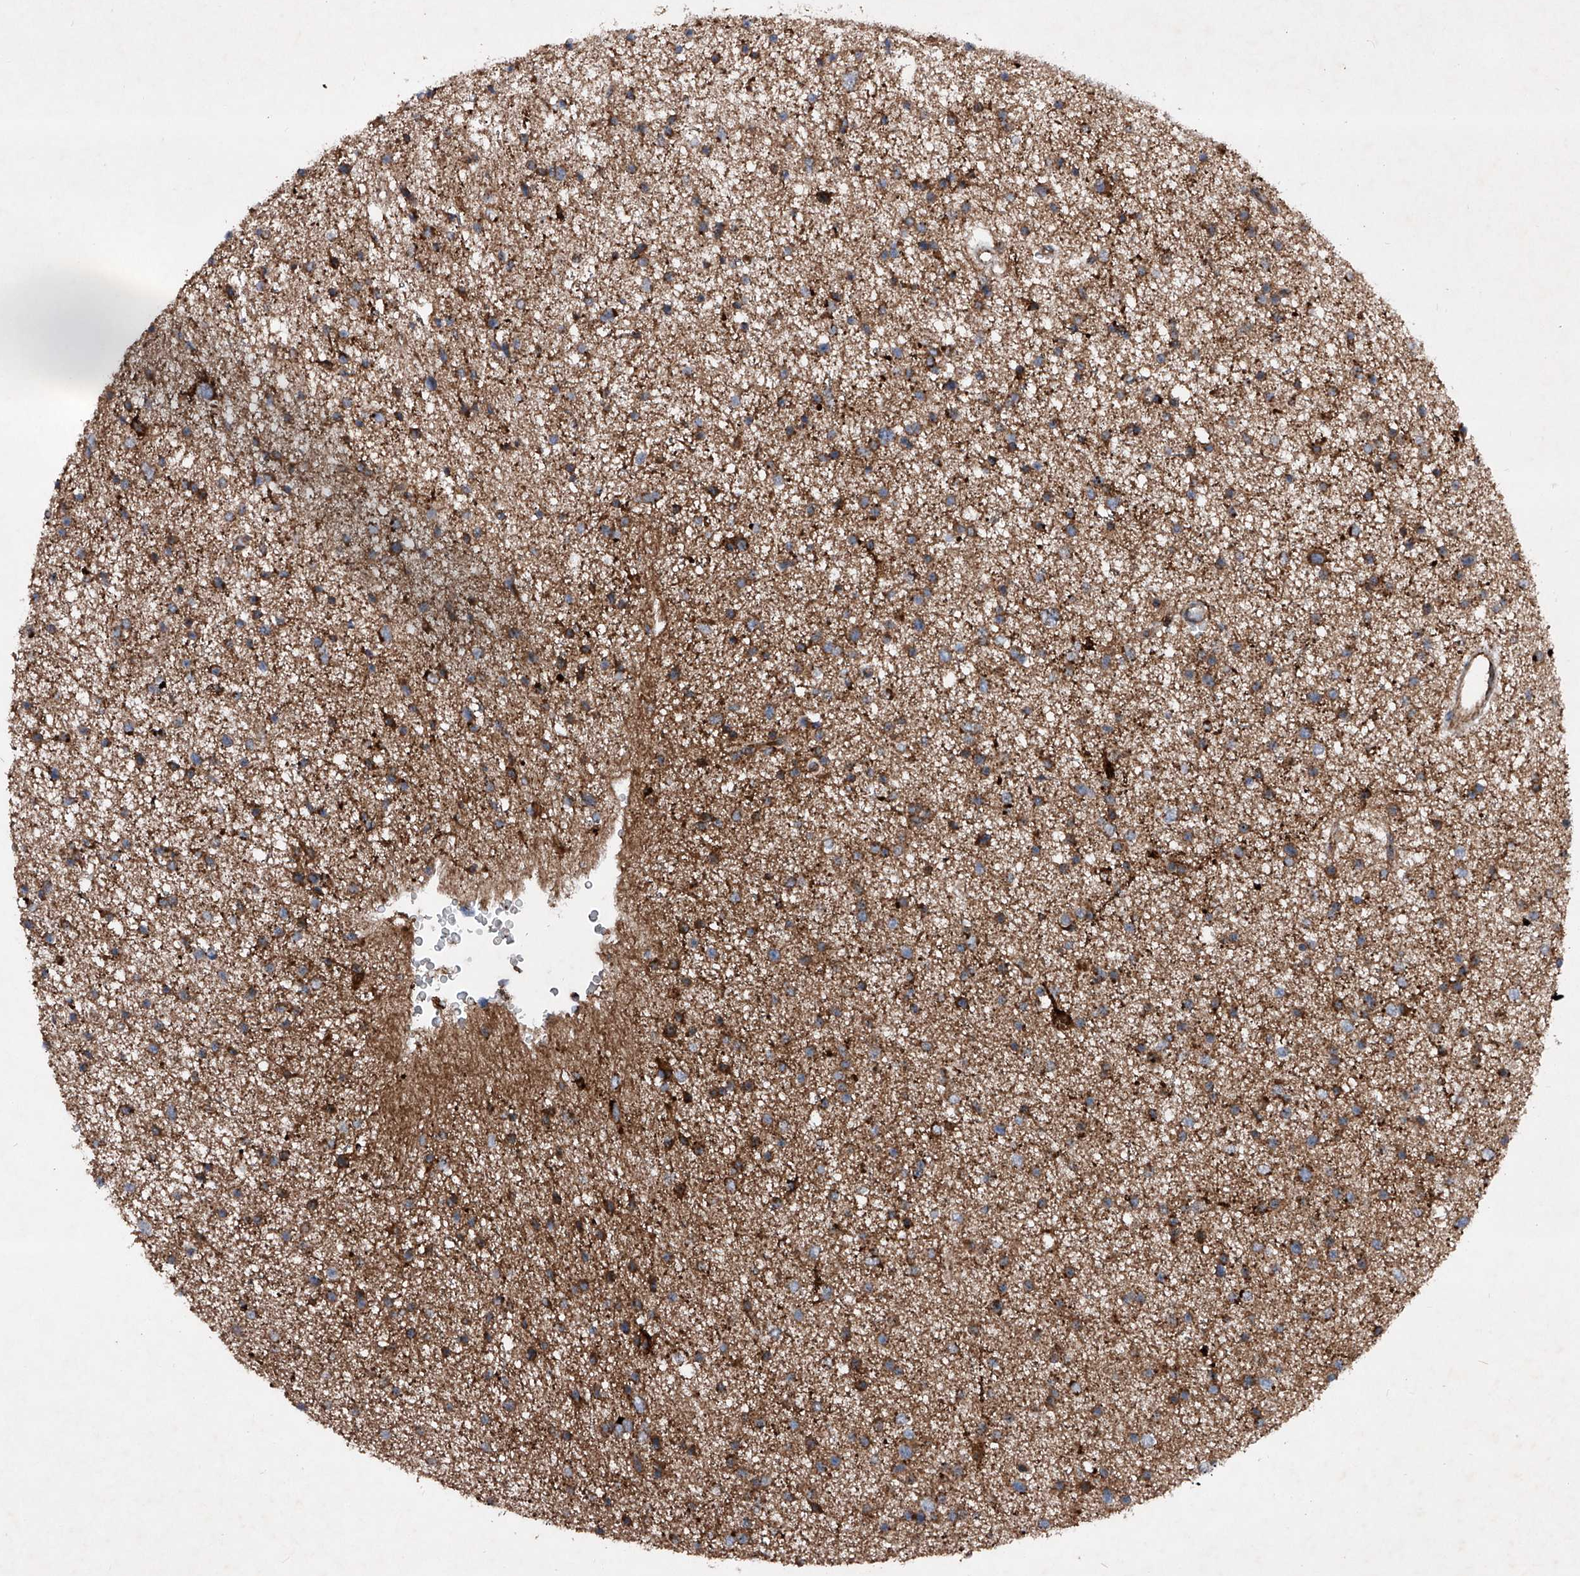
{"staining": {"intensity": "moderate", "quantity": ">75%", "location": "cytoplasmic/membranous"}, "tissue": "glioma", "cell_type": "Tumor cells", "image_type": "cancer", "snomed": [{"axis": "morphology", "description": "Glioma, malignant, Low grade"}, {"axis": "topography", "description": "Brain"}], "caption": "DAB (3,3'-diaminobenzidine) immunohistochemical staining of glioma demonstrates moderate cytoplasmic/membranous protein staining in approximately >75% of tumor cells.", "gene": "DAD1", "patient": {"sex": "female", "age": 37}}